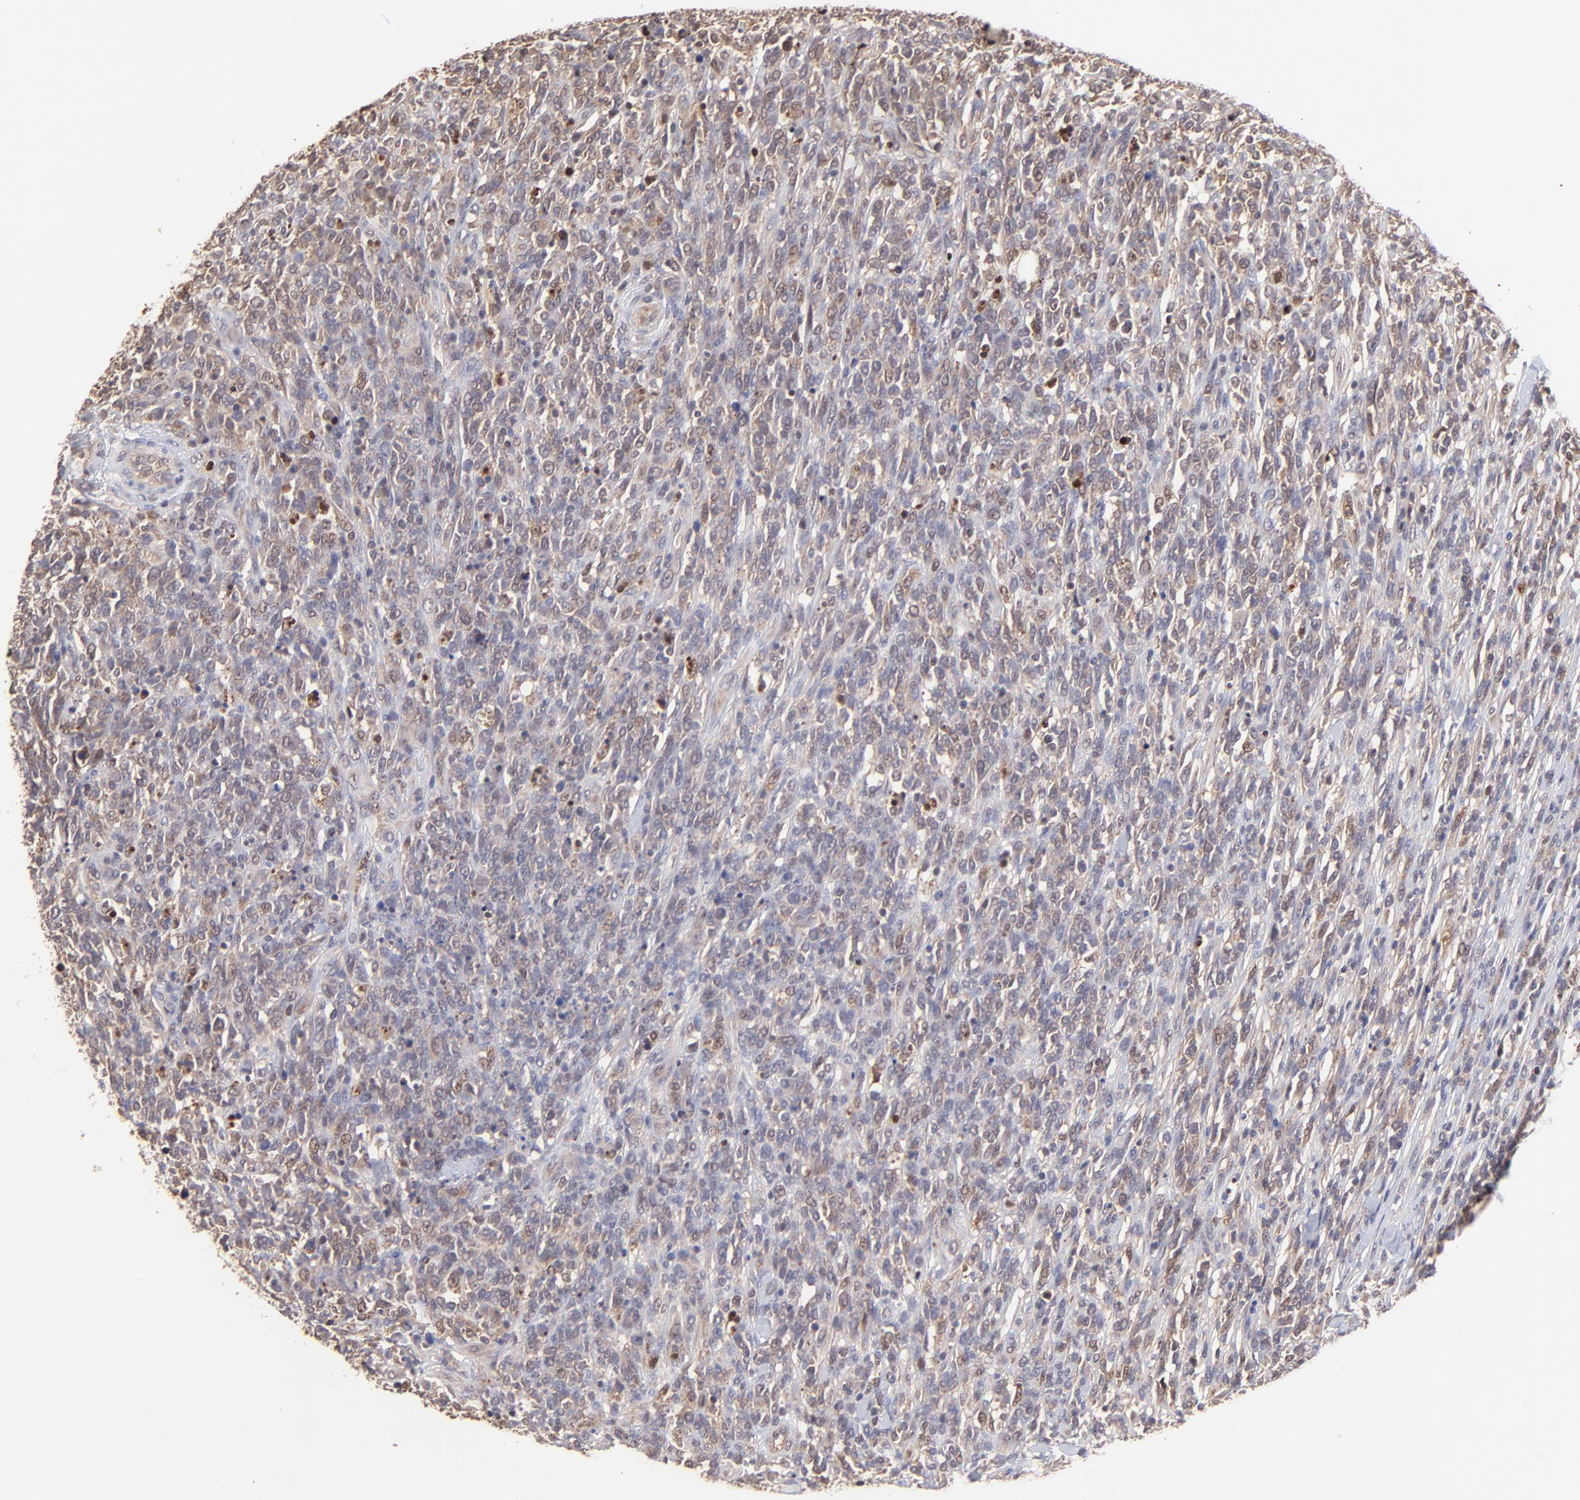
{"staining": {"intensity": "weak", "quantity": "25%-75%", "location": "nuclear"}, "tissue": "lymphoma", "cell_type": "Tumor cells", "image_type": "cancer", "snomed": [{"axis": "morphology", "description": "Malignant lymphoma, non-Hodgkin's type, High grade"}, {"axis": "topography", "description": "Lymph node"}], "caption": "IHC image of neoplastic tissue: human high-grade malignant lymphoma, non-Hodgkin's type stained using immunohistochemistry (IHC) demonstrates low levels of weak protein expression localized specifically in the nuclear of tumor cells, appearing as a nuclear brown color.", "gene": "PSMA6", "patient": {"sex": "female", "age": 73}}